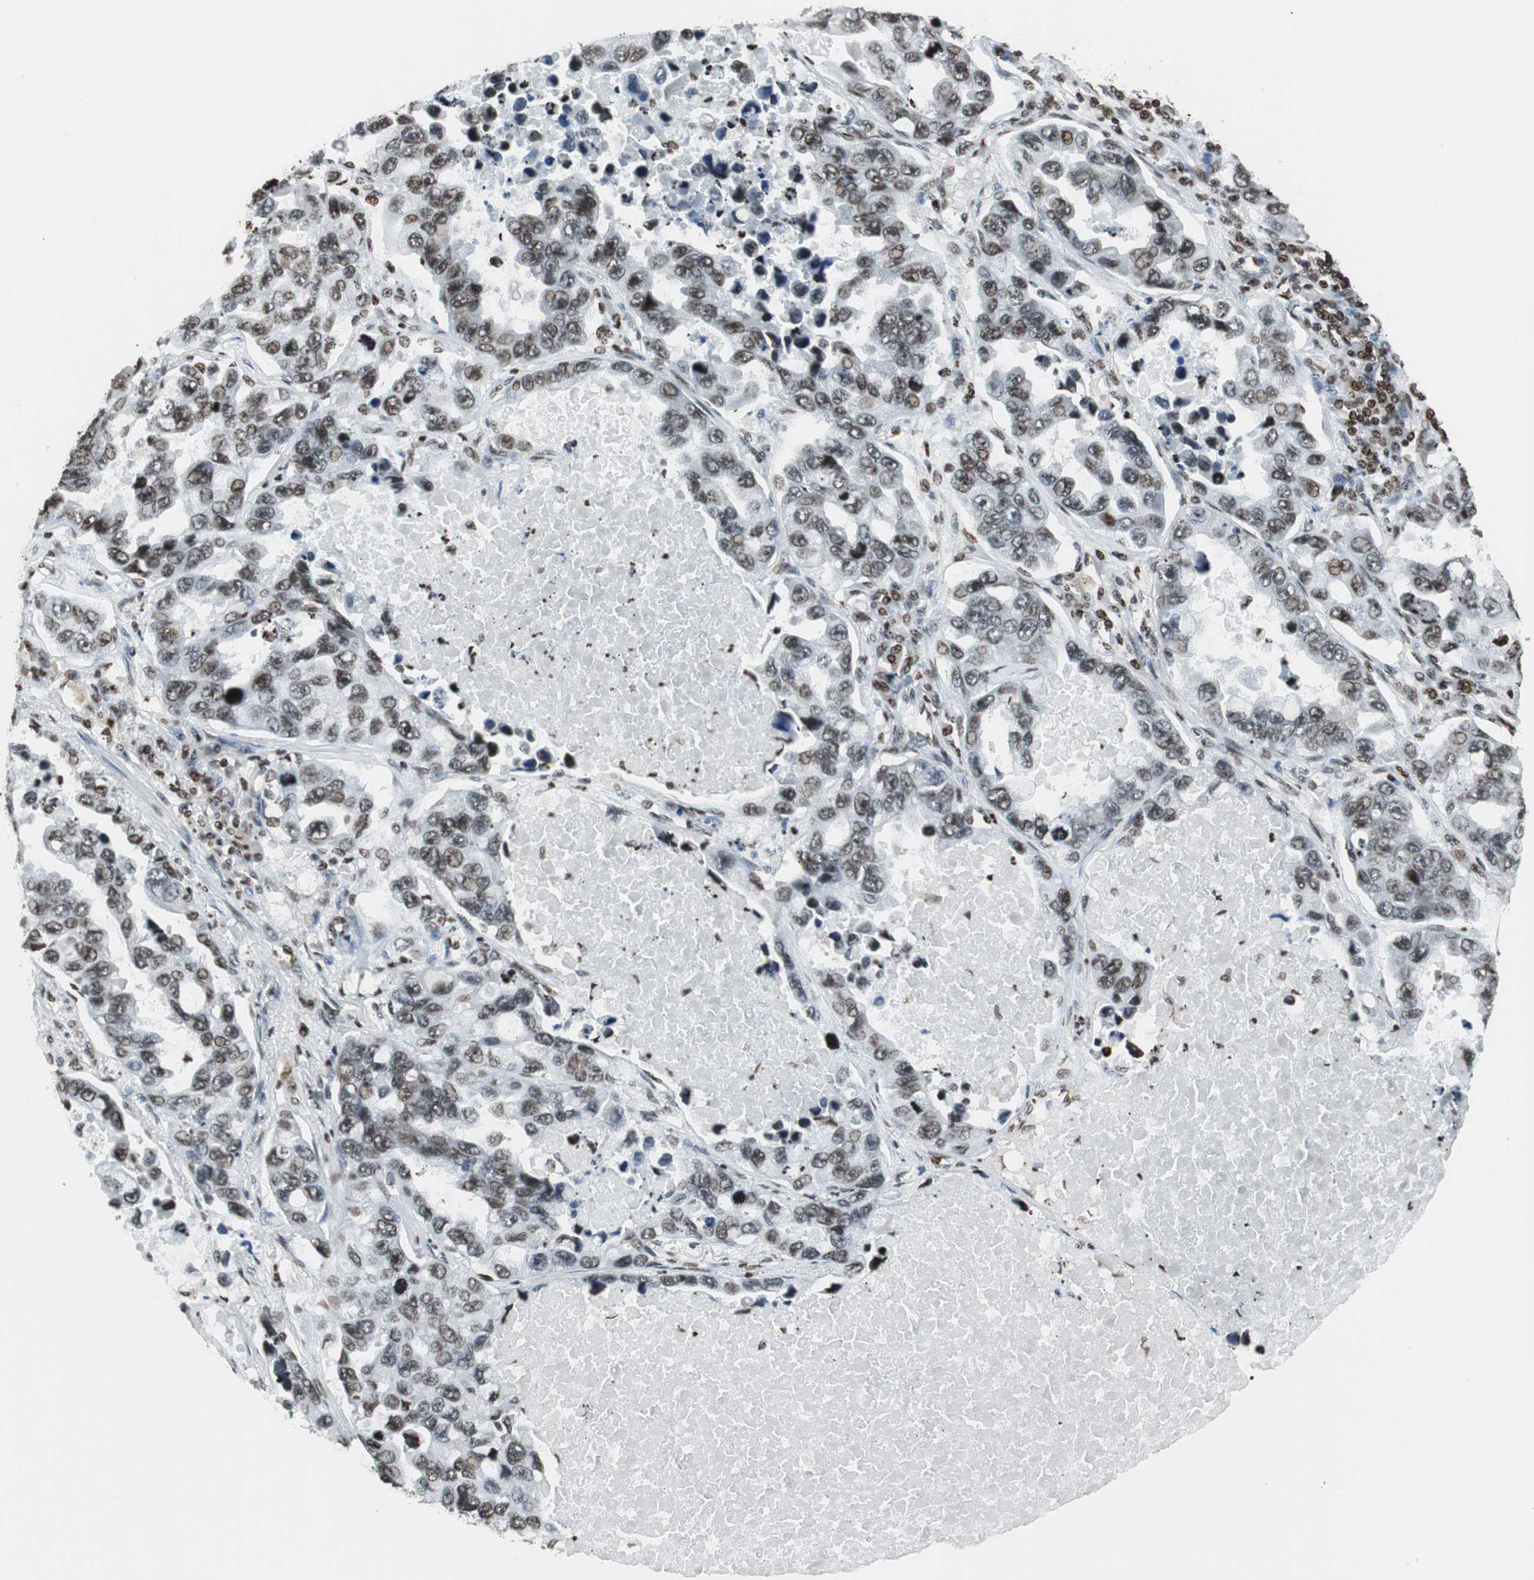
{"staining": {"intensity": "strong", "quantity": ">75%", "location": "nuclear"}, "tissue": "lung cancer", "cell_type": "Tumor cells", "image_type": "cancer", "snomed": [{"axis": "morphology", "description": "Adenocarcinoma, NOS"}, {"axis": "topography", "description": "Lung"}], "caption": "Approximately >75% of tumor cells in lung cancer (adenocarcinoma) demonstrate strong nuclear protein positivity as visualized by brown immunohistochemical staining.", "gene": "PAXIP1", "patient": {"sex": "male", "age": 64}}